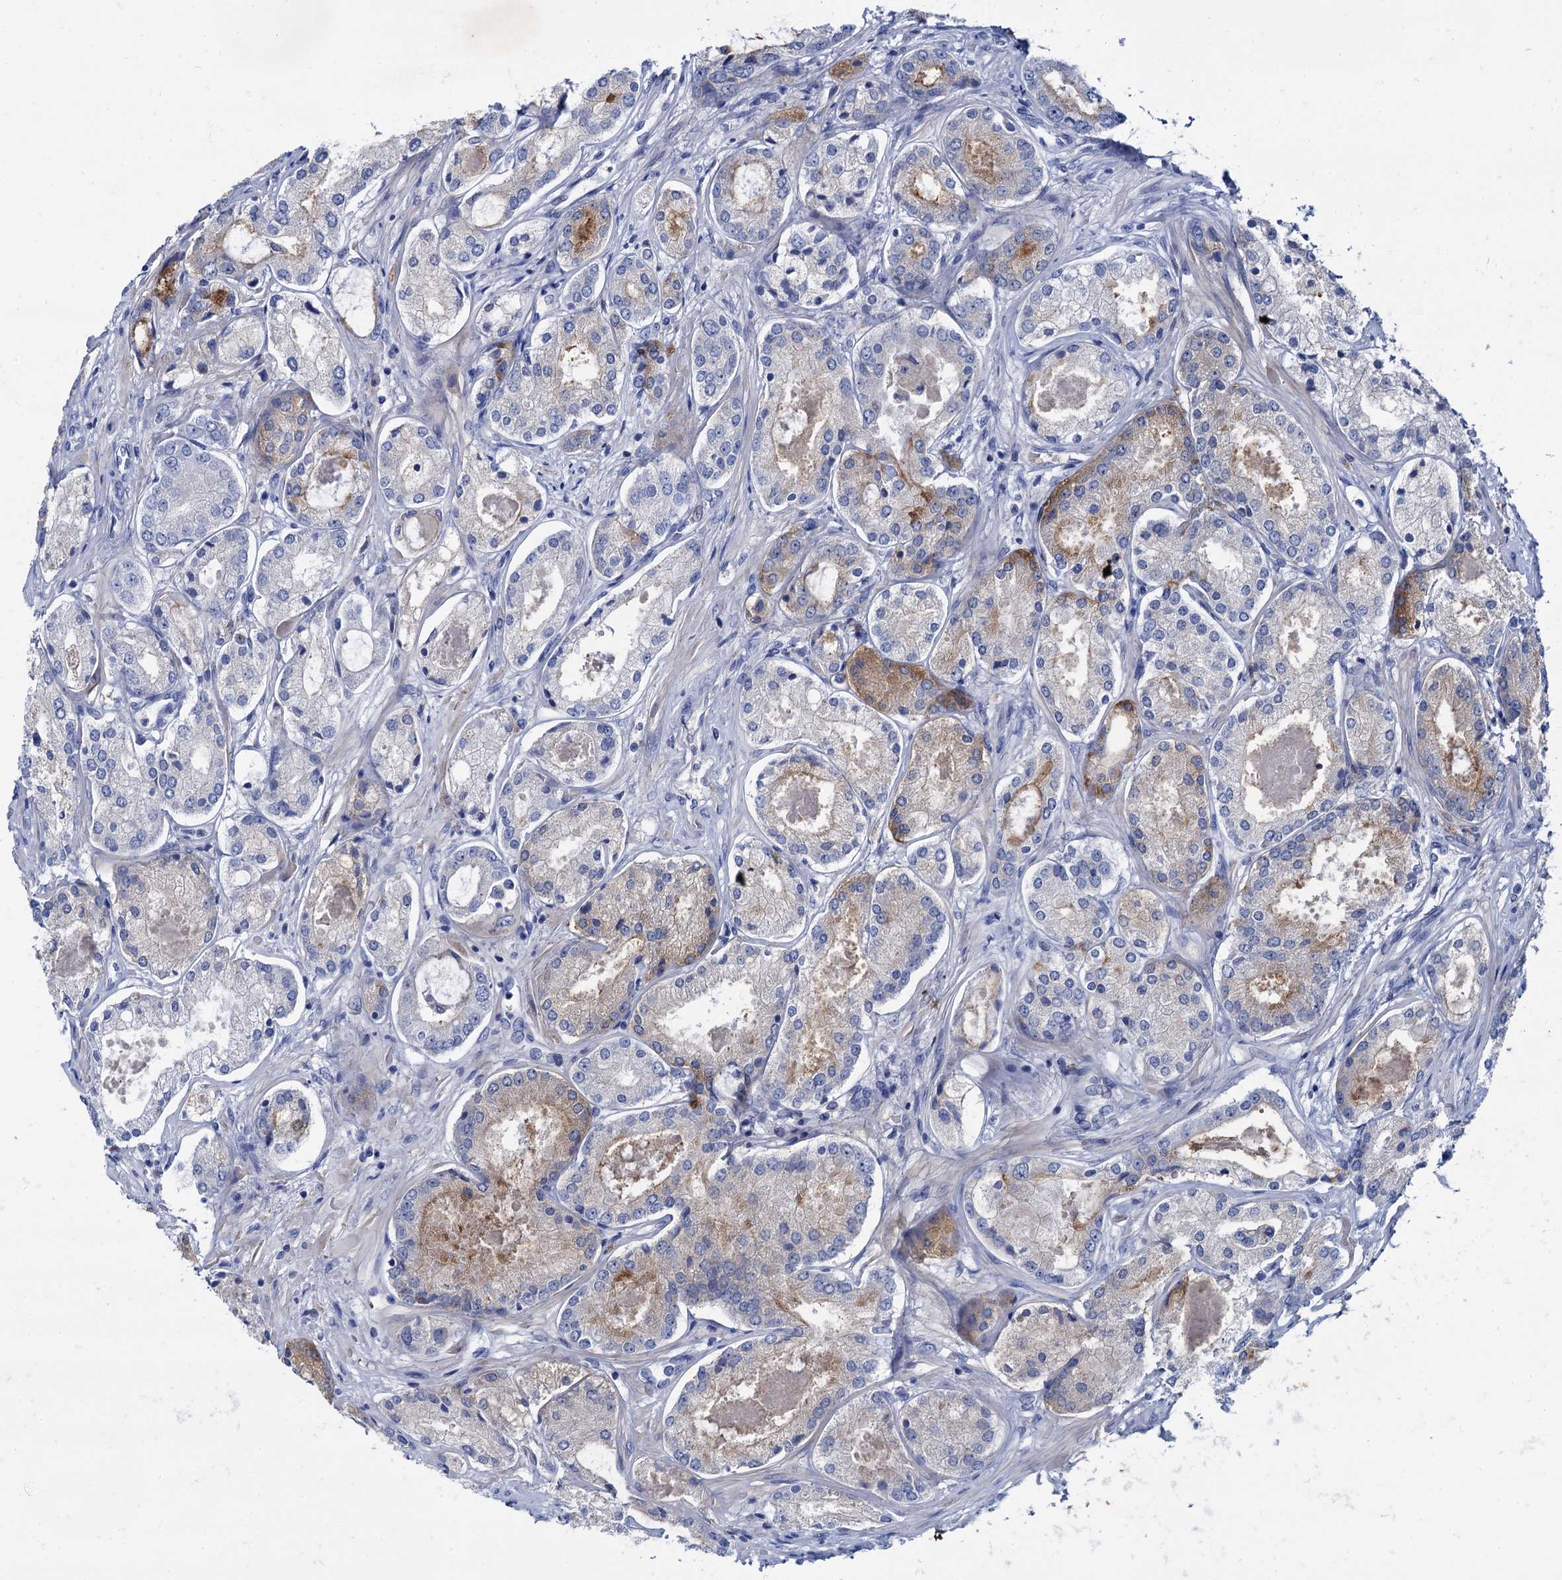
{"staining": {"intensity": "weak", "quantity": "<25%", "location": "cytoplasmic/membranous"}, "tissue": "prostate cancer", "cell_type": "Tumor cells", "image_type": "cancer", "snomed": [{"axis": "morphology", "description": "Adenocarcinoma, Low grade"}, {"axis": "topography", "description": "Prostate and seminal vesicle, NOS"}], "caption": "High magnification brightfield microscopy of prostate cancer stained with DAB (brown) and counterstained with hematoxylin (blue): tumor cells show no significant expression.", "gene": "TMEM72", "patient": {"sex": "male", "age": 60}}